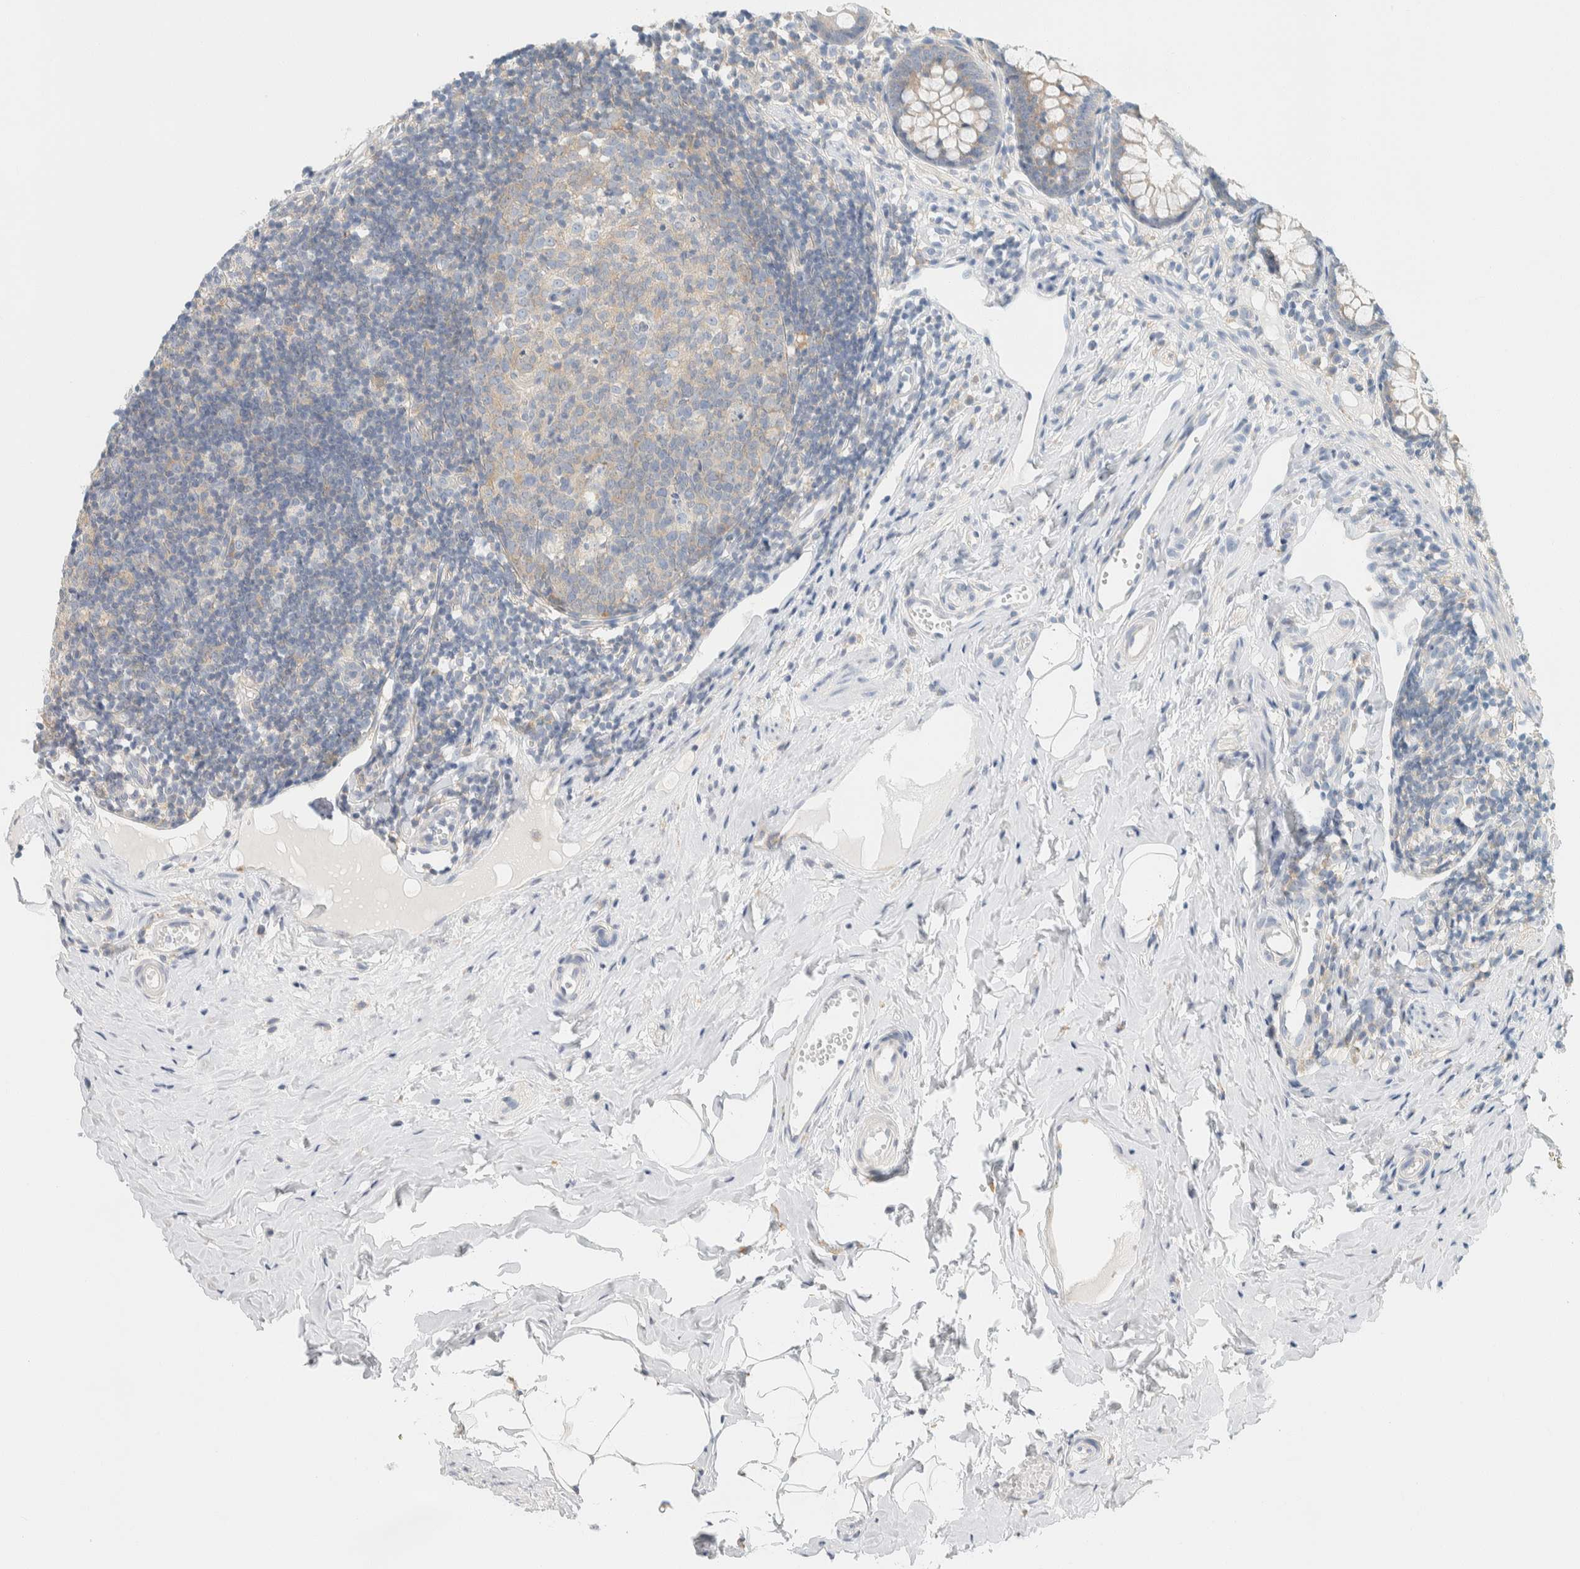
{"staining": {"intensity": "weak", "quantity": ">75%", "location": "cytoplasmic/membranous"}, "tissue": "appendix", "cell_type": "Glandular cells", "image_type": "normal", "snomed": [{"axis": "morphology", "description": "Normal tissue, NOS"}, {"axis": "topography", "description": "Appendix"}], "caption": "DAB immunohistochemical staining of normal human appendix demonstrates weak cytoplasmic/membranous protein positivity in approximately >75% of glandular cells.", "gene": "AARSD1", "patient": {"sex": "female", "age": 20}}